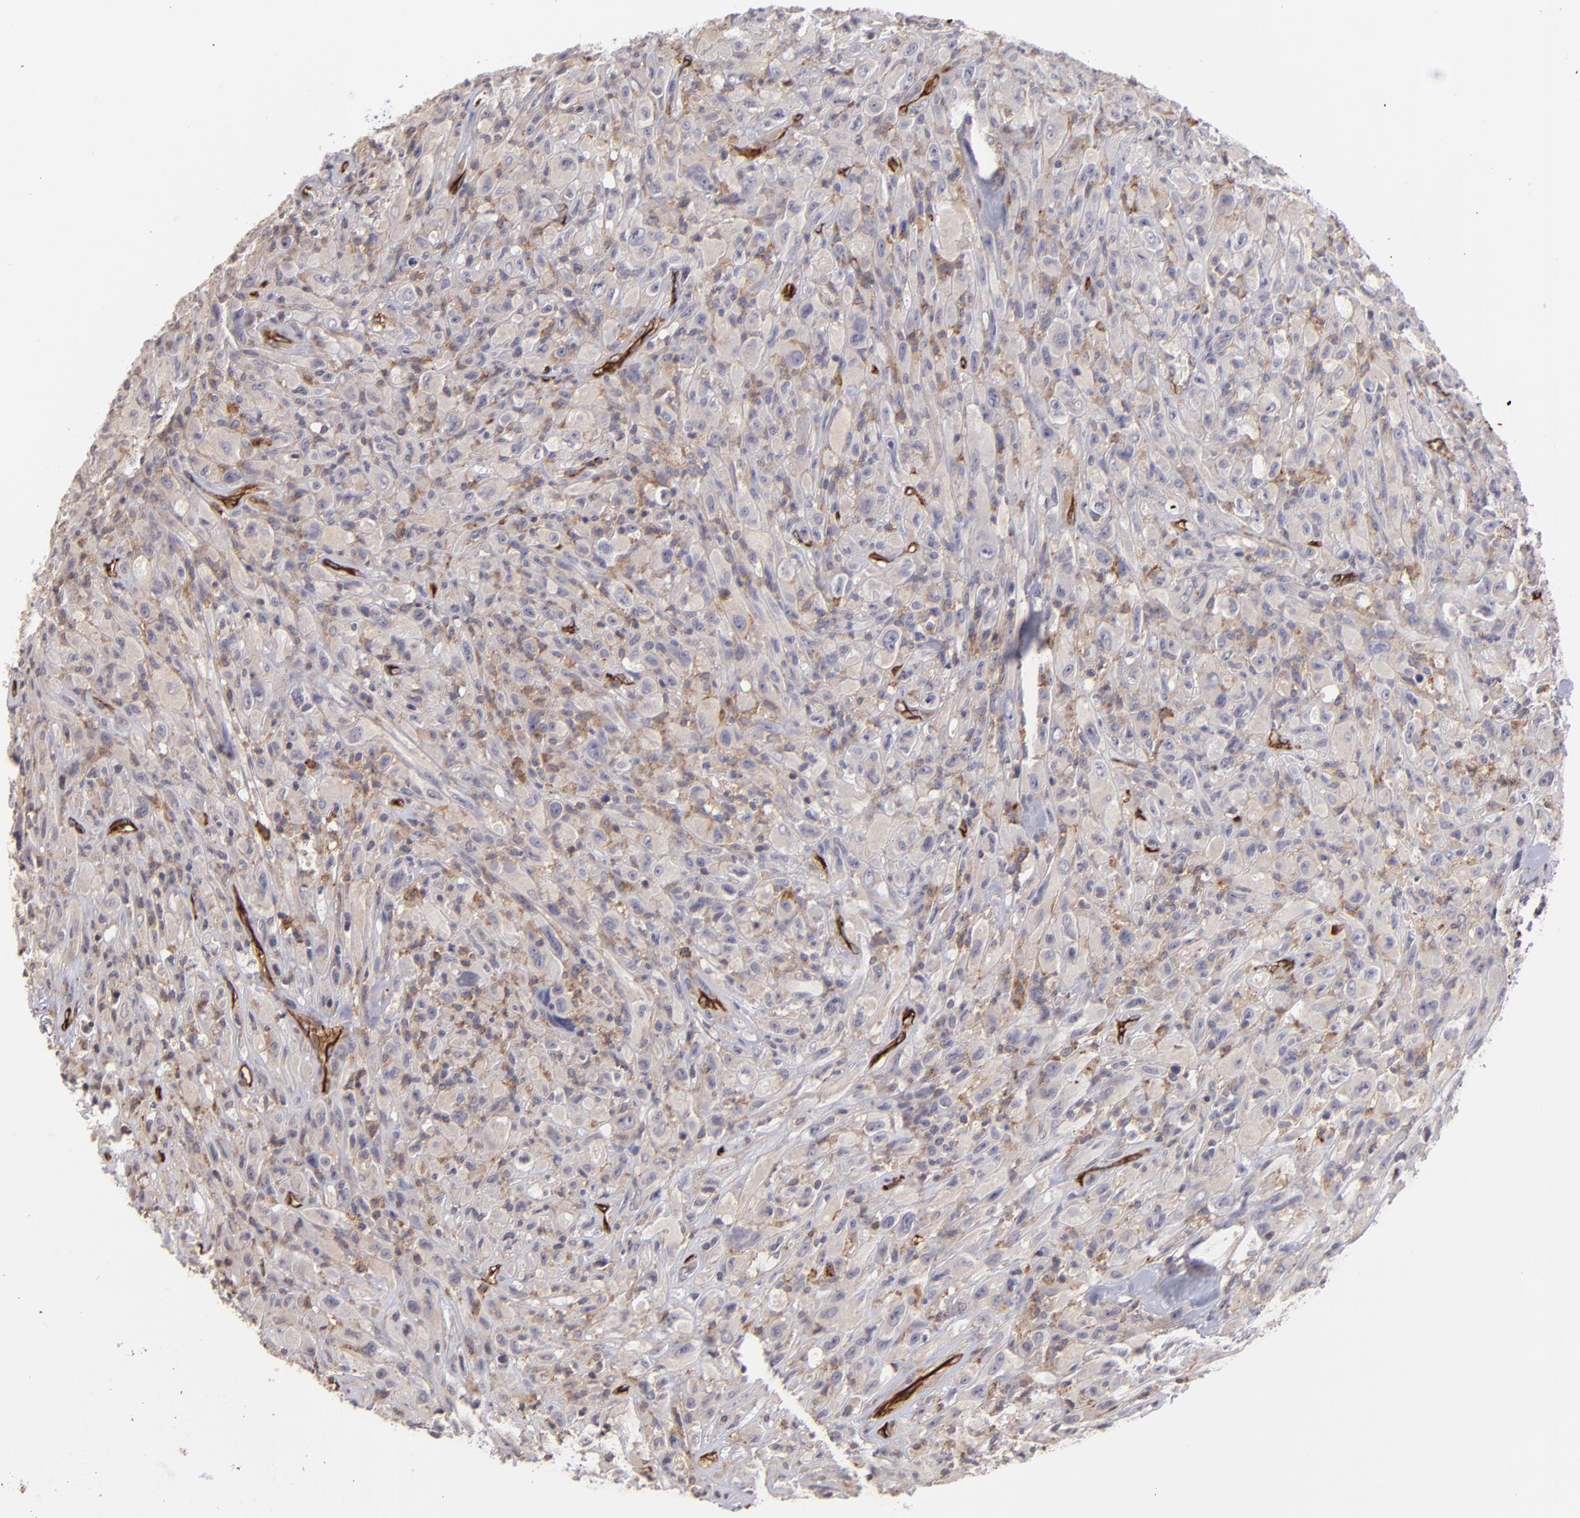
{"staining": {"intensity": "weak", "quantity": "25%-75%", "location": "cytoplasmic/membranous"}, "tissue": "glioma", "cell_type": "Tumor cells", "image_type": "cancer", "snomed": [{"axis": "morphology", "description": "Glioma, malignant, High grade"}, {"axis": "topography", "description": "Brain"}], "caption": "DAB immunohistochemical staining of high-grade glioma (malignant) exhibits weak cytoplasmic/membranous protein expression in about 25%-75% of tumor cells.", "gene": "DYSF", "patient": {"sex": "male", "age": 48}}